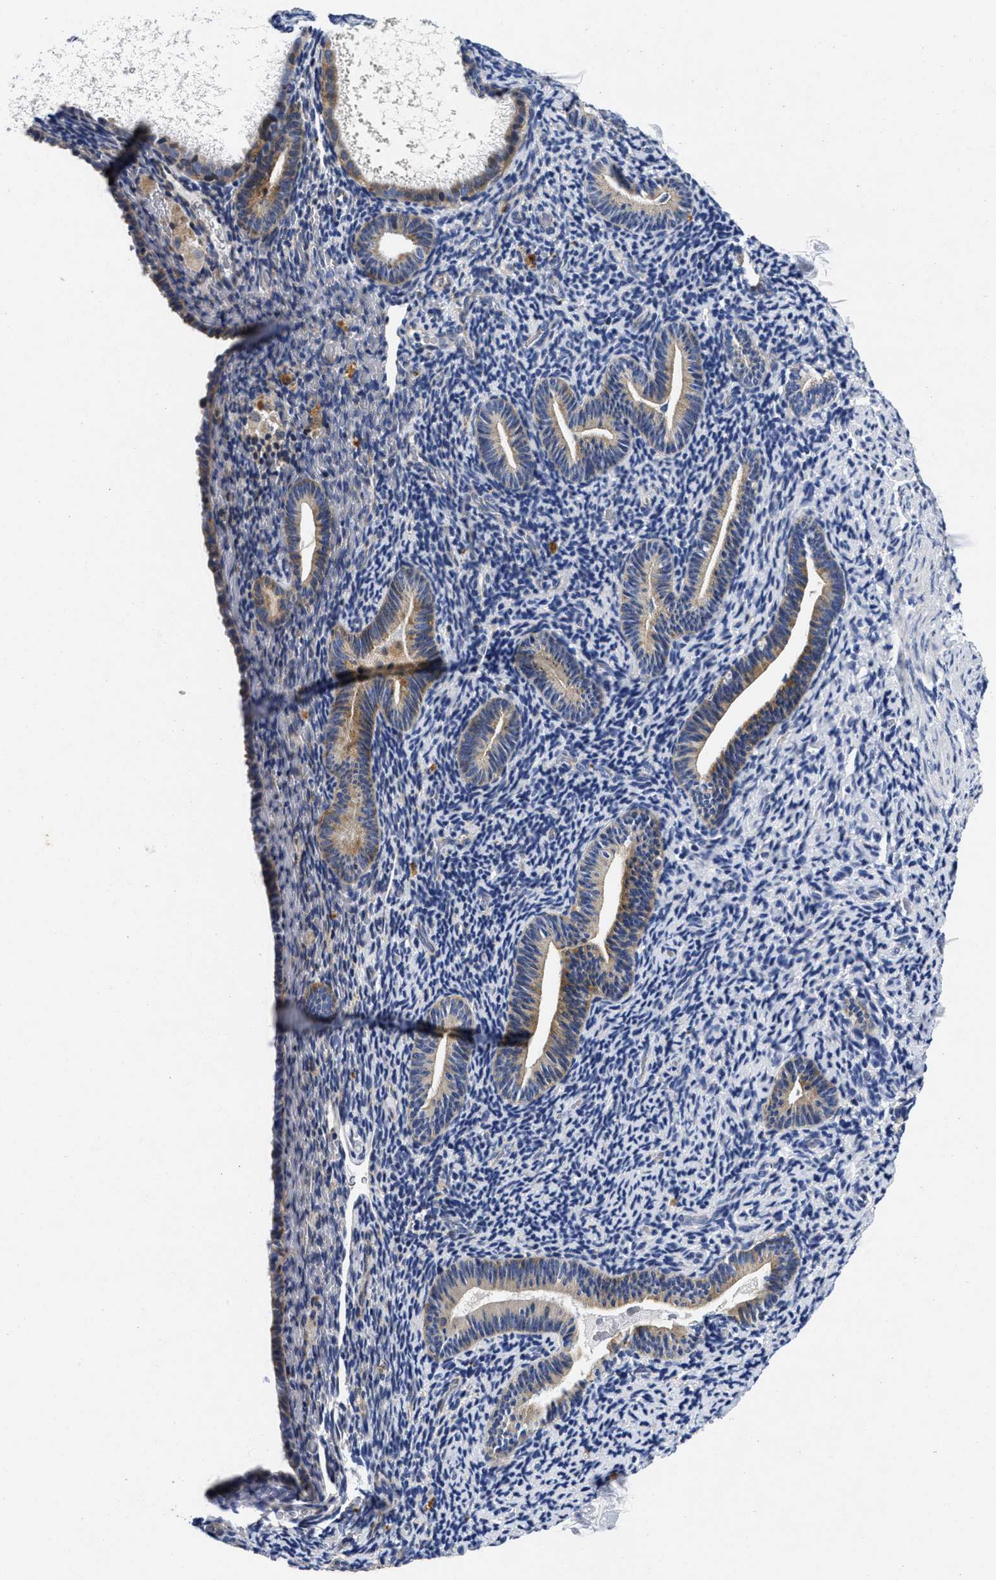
{"staining": {"intensity": "weak", "quantity": "<25%", "location": "cytoplasmic/membranous"}, "tissue": "endometrium", "cell_type": "Cells in endometrial stroma", "image_type": "normal", "snomed": [{"axis": "morphology", "description": "Normal tissue, NOS"}, {"axis": "topography", "description": "Endometrium"}], "caption": "The immunohistochemistry (IHC) image has no significant expression in cells in endometrial stroma of endometrium.", "gene": "LAD1", "patient": {"sex": "female", "age": 51}}